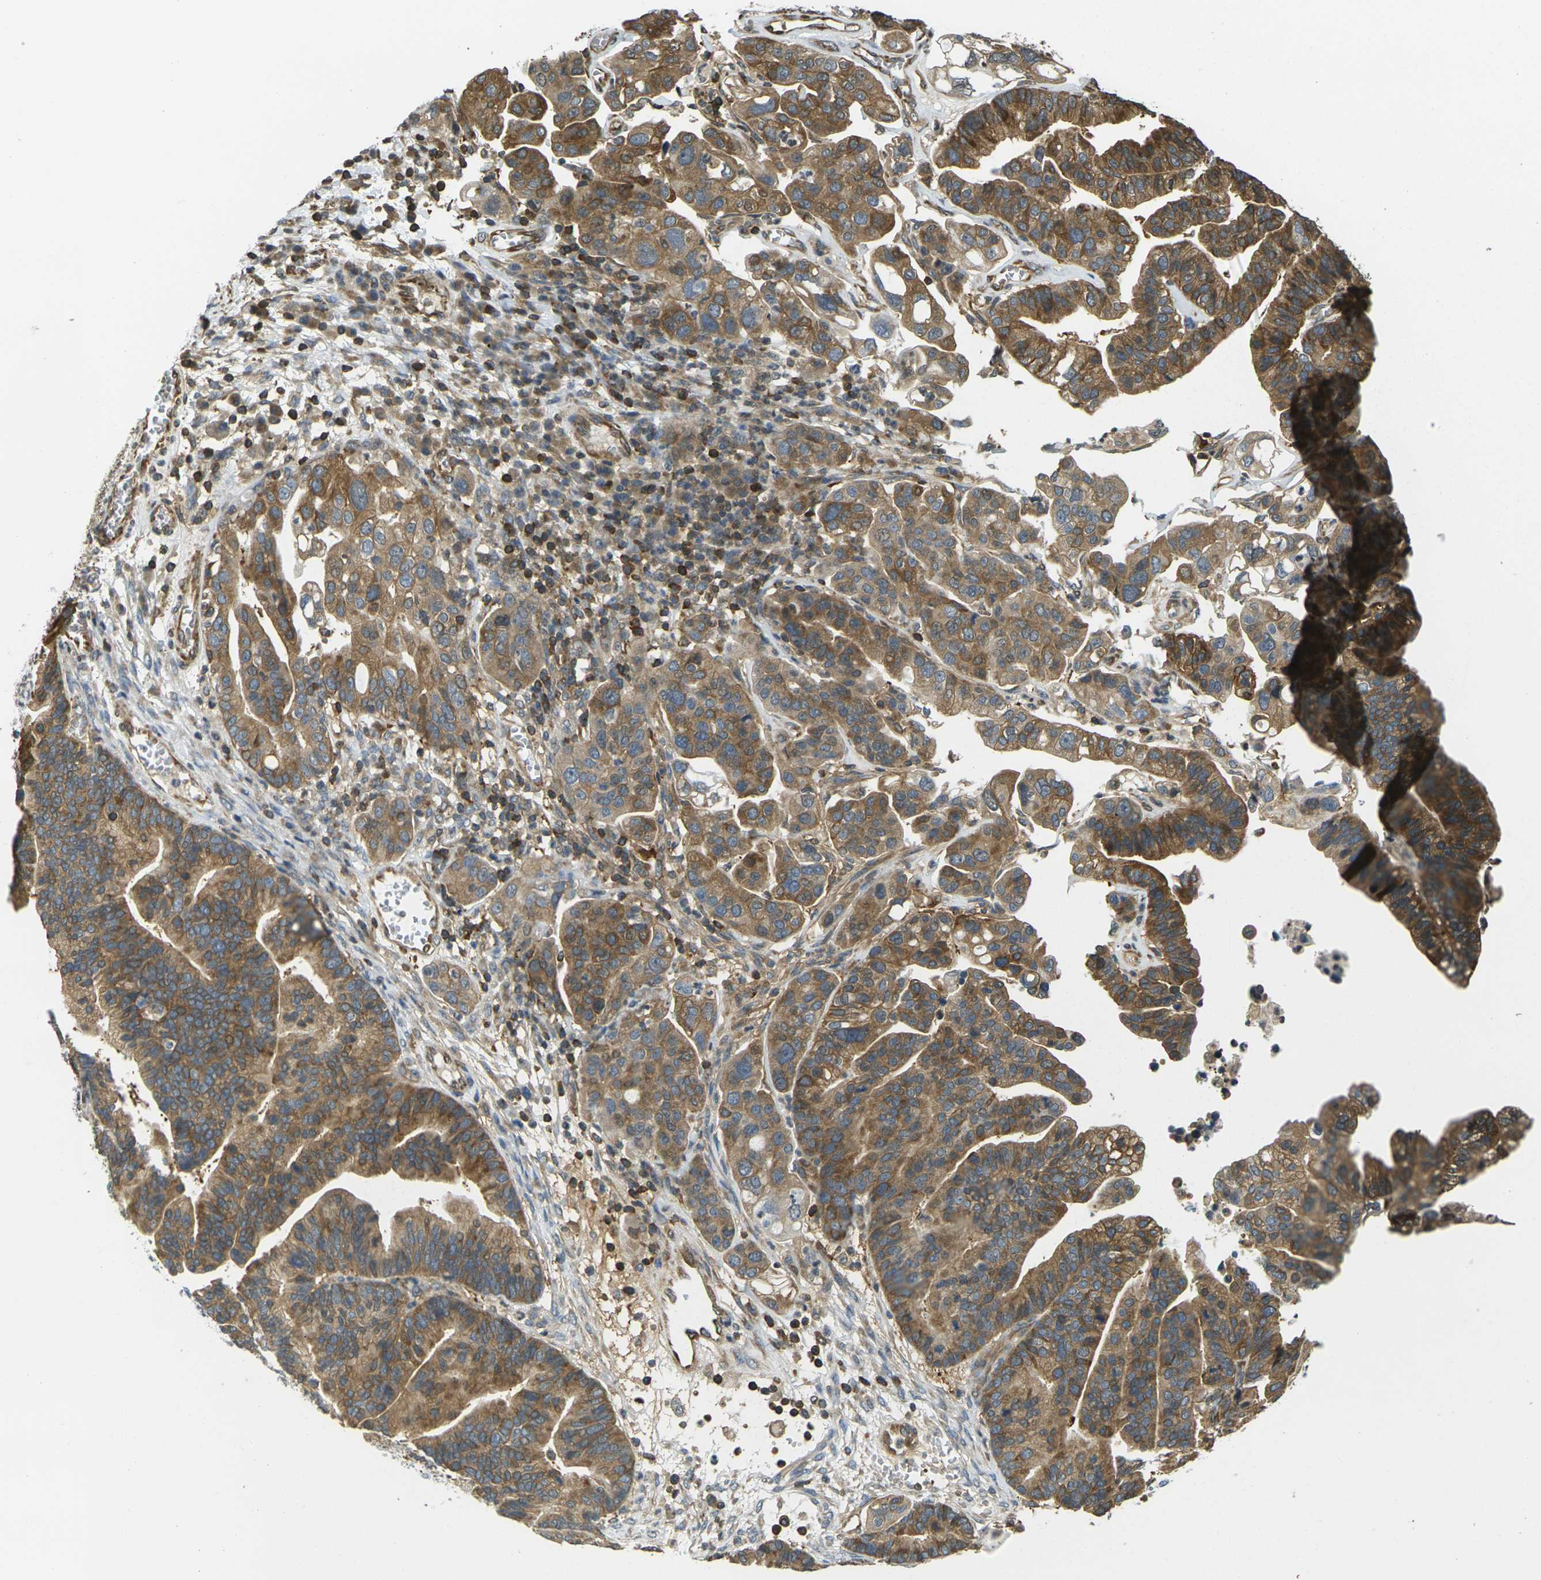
{"staining": {"intensity": "moderate", "quantity": ">75%", "location": "cytoplasmic/membranous"}, "tissue": "ovarian cancer", "cell_type": "Tumor cells", "image_type": "cancer", "snomed": [{"axis": "morphology", "description": "Cystadenocarcinoma, serous, NOS"}, {"axis": "topography", "description": "Ovary"}], "caption": "Protein staining by immunohistochemistry (IHC) reveals moderate cytoplasmic/membranous expression in approximately >75% of tumor cells in ovarian cancer. Nuclei are stained in blue.", "gene": "CAST", "patient": {"sex": "female", "age": 56}}